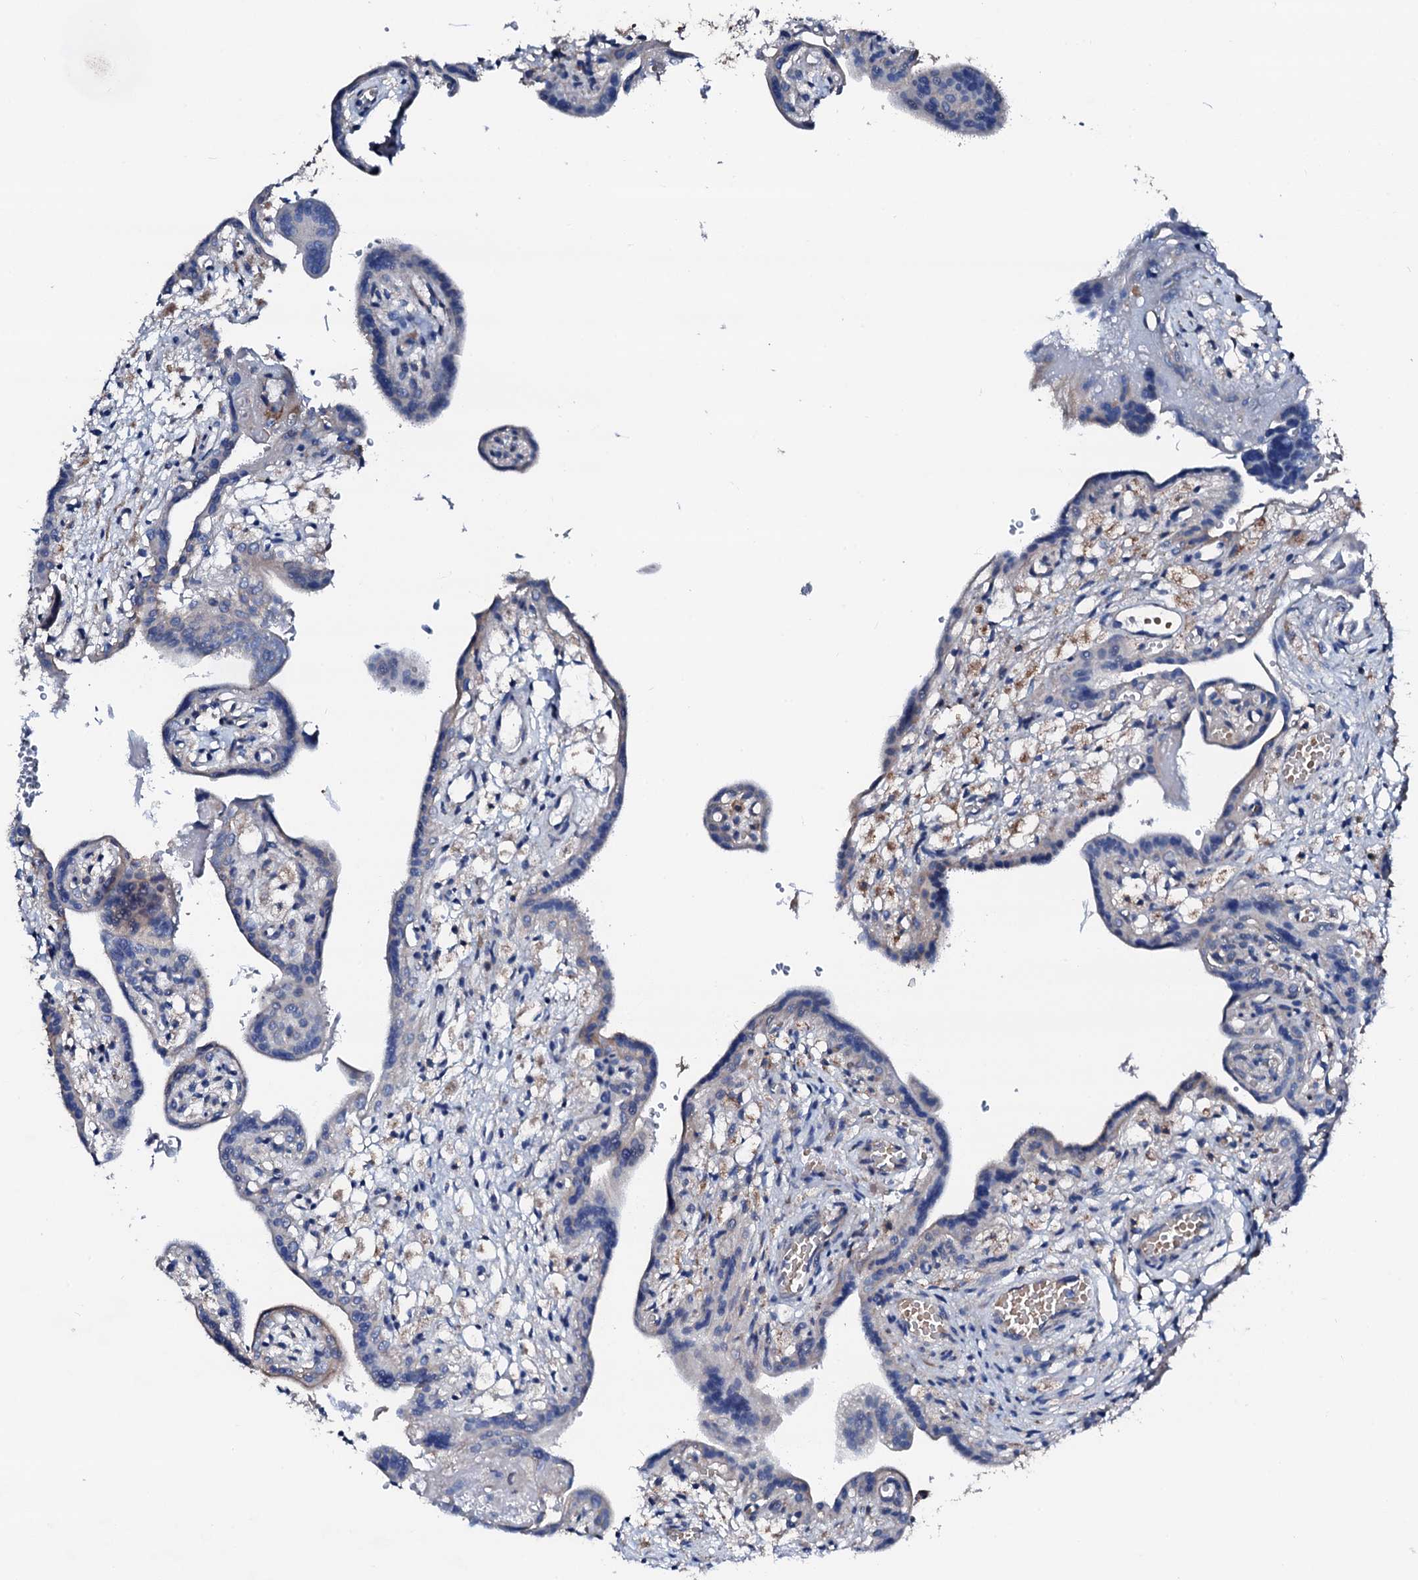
{"staining": {"intensity": "weak", "quantity": "25%-75%", "location": "cytoplasmic/membranous"}, "tissue": "placenta", "cell_type": "Trophoblastic cells", "image_type": "normal", "snomed": [{"axis": "morphology", "description": "Normal tissue, NOS"}, {"axis": "topography", "description": "Placenta"}], "caption": "Placenta was stained to show a protein in brown. There is low levels of weak cytoplasmic/membranous positivity in about 25%-75% of trophoblastic cells. Ihc stains the protein of interest in brown and the nuclei are stained blue.", "gene": "TRAFD1", "patient": {"sex": "female", "age": 37}}